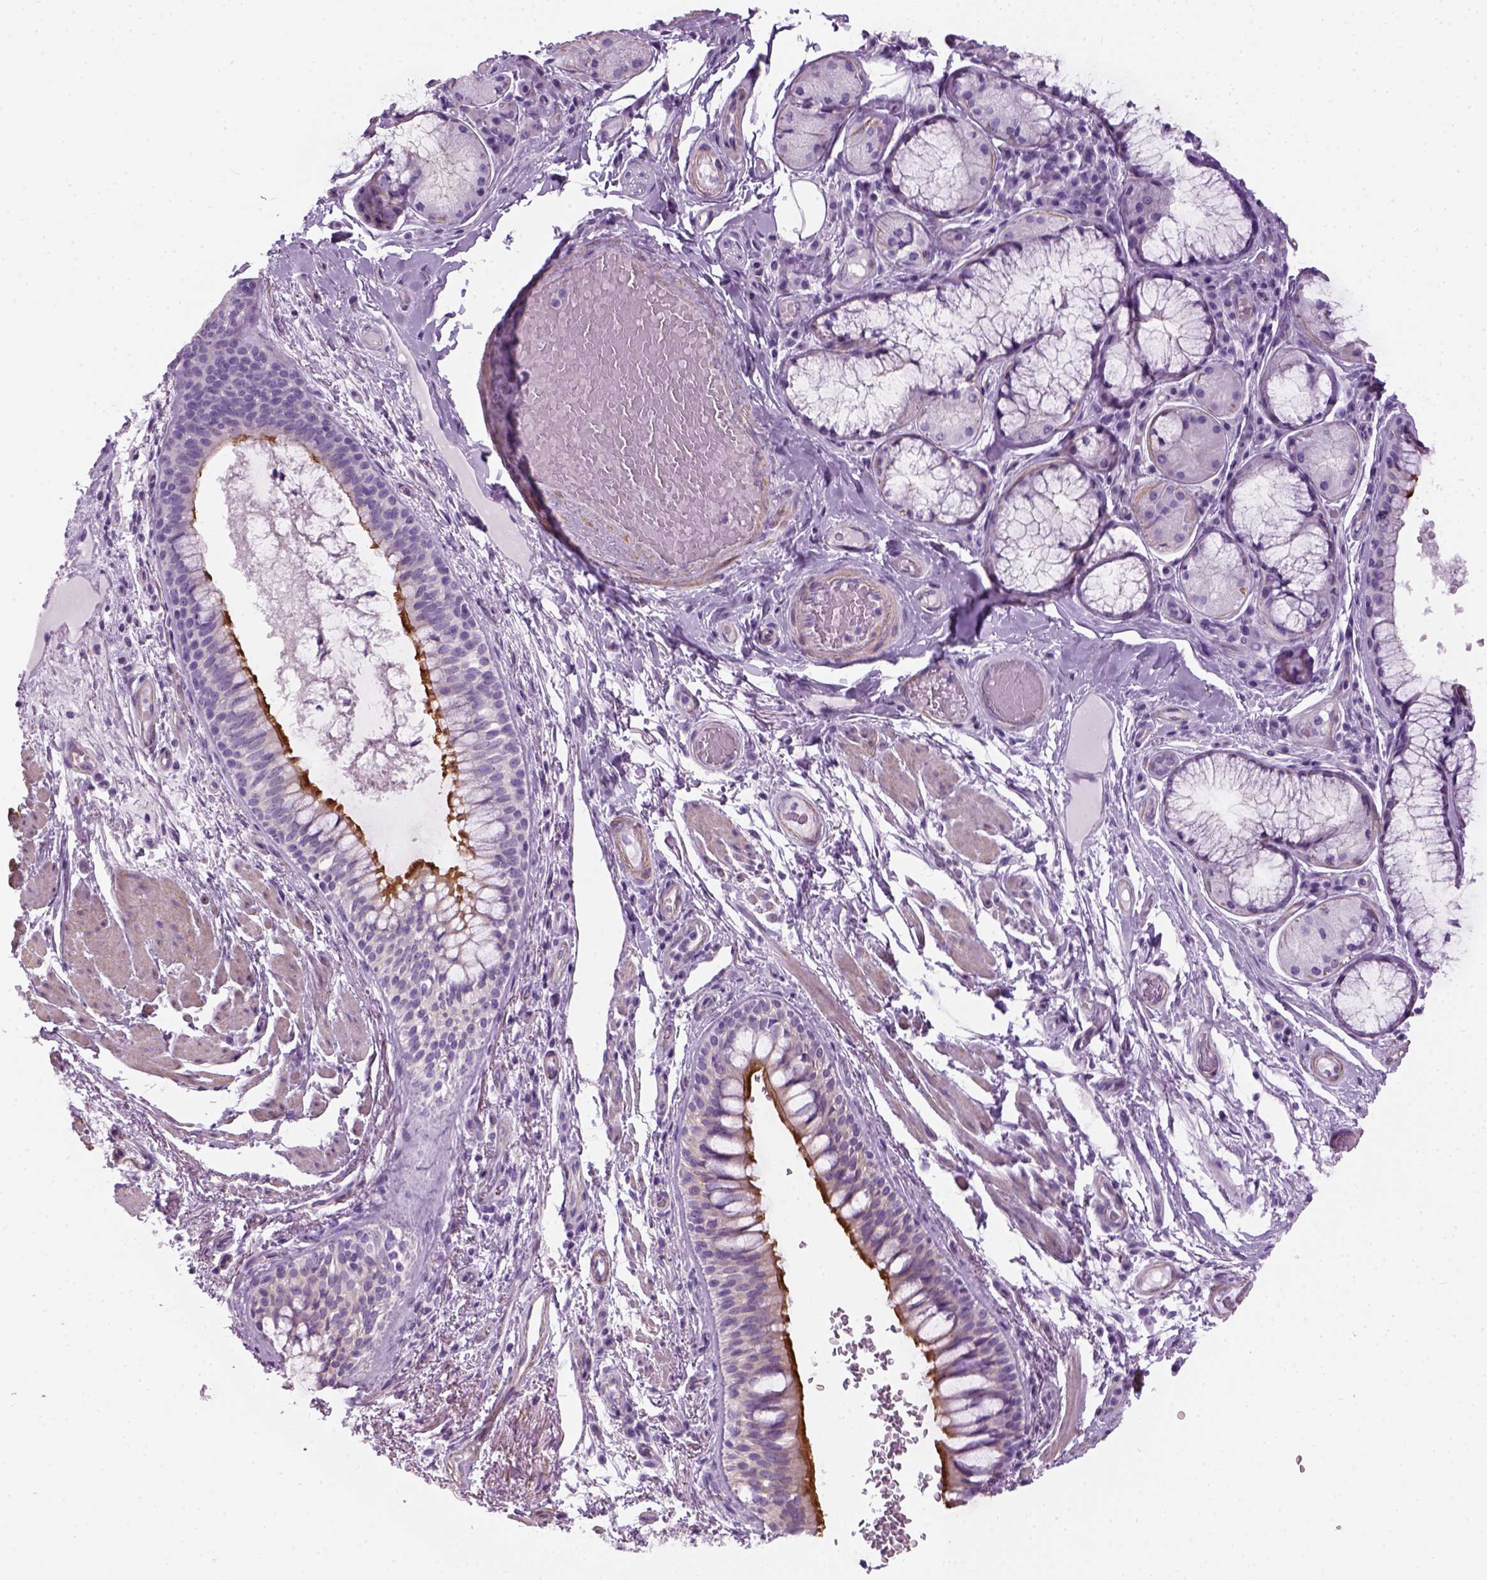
{"staining": {"intensity": "negative", "quantity": "none", "location": "none"}, "tissue": "adipose tissue", "cell_type": "Adipocytes", "image_type": "normal", "snomed": [{"axis": "morphology", "description": "Normal tissue, NOS"}, {"axis": "topography", "description": "Cartilage tissue"}, {"axis": "topography", "description": "Bronchus"}], "caption": "IHC photomicrograph of benign adipose tissue: human adipose tissue stained with DAB reveals no significant protein expression in adipocytes. (Brightfield microscopy of DAB (3,3'-diaminobenzidine) IHC at high magnification).", "gene": "FAM161A", "patient": {"sex": "male", "age": 64}}